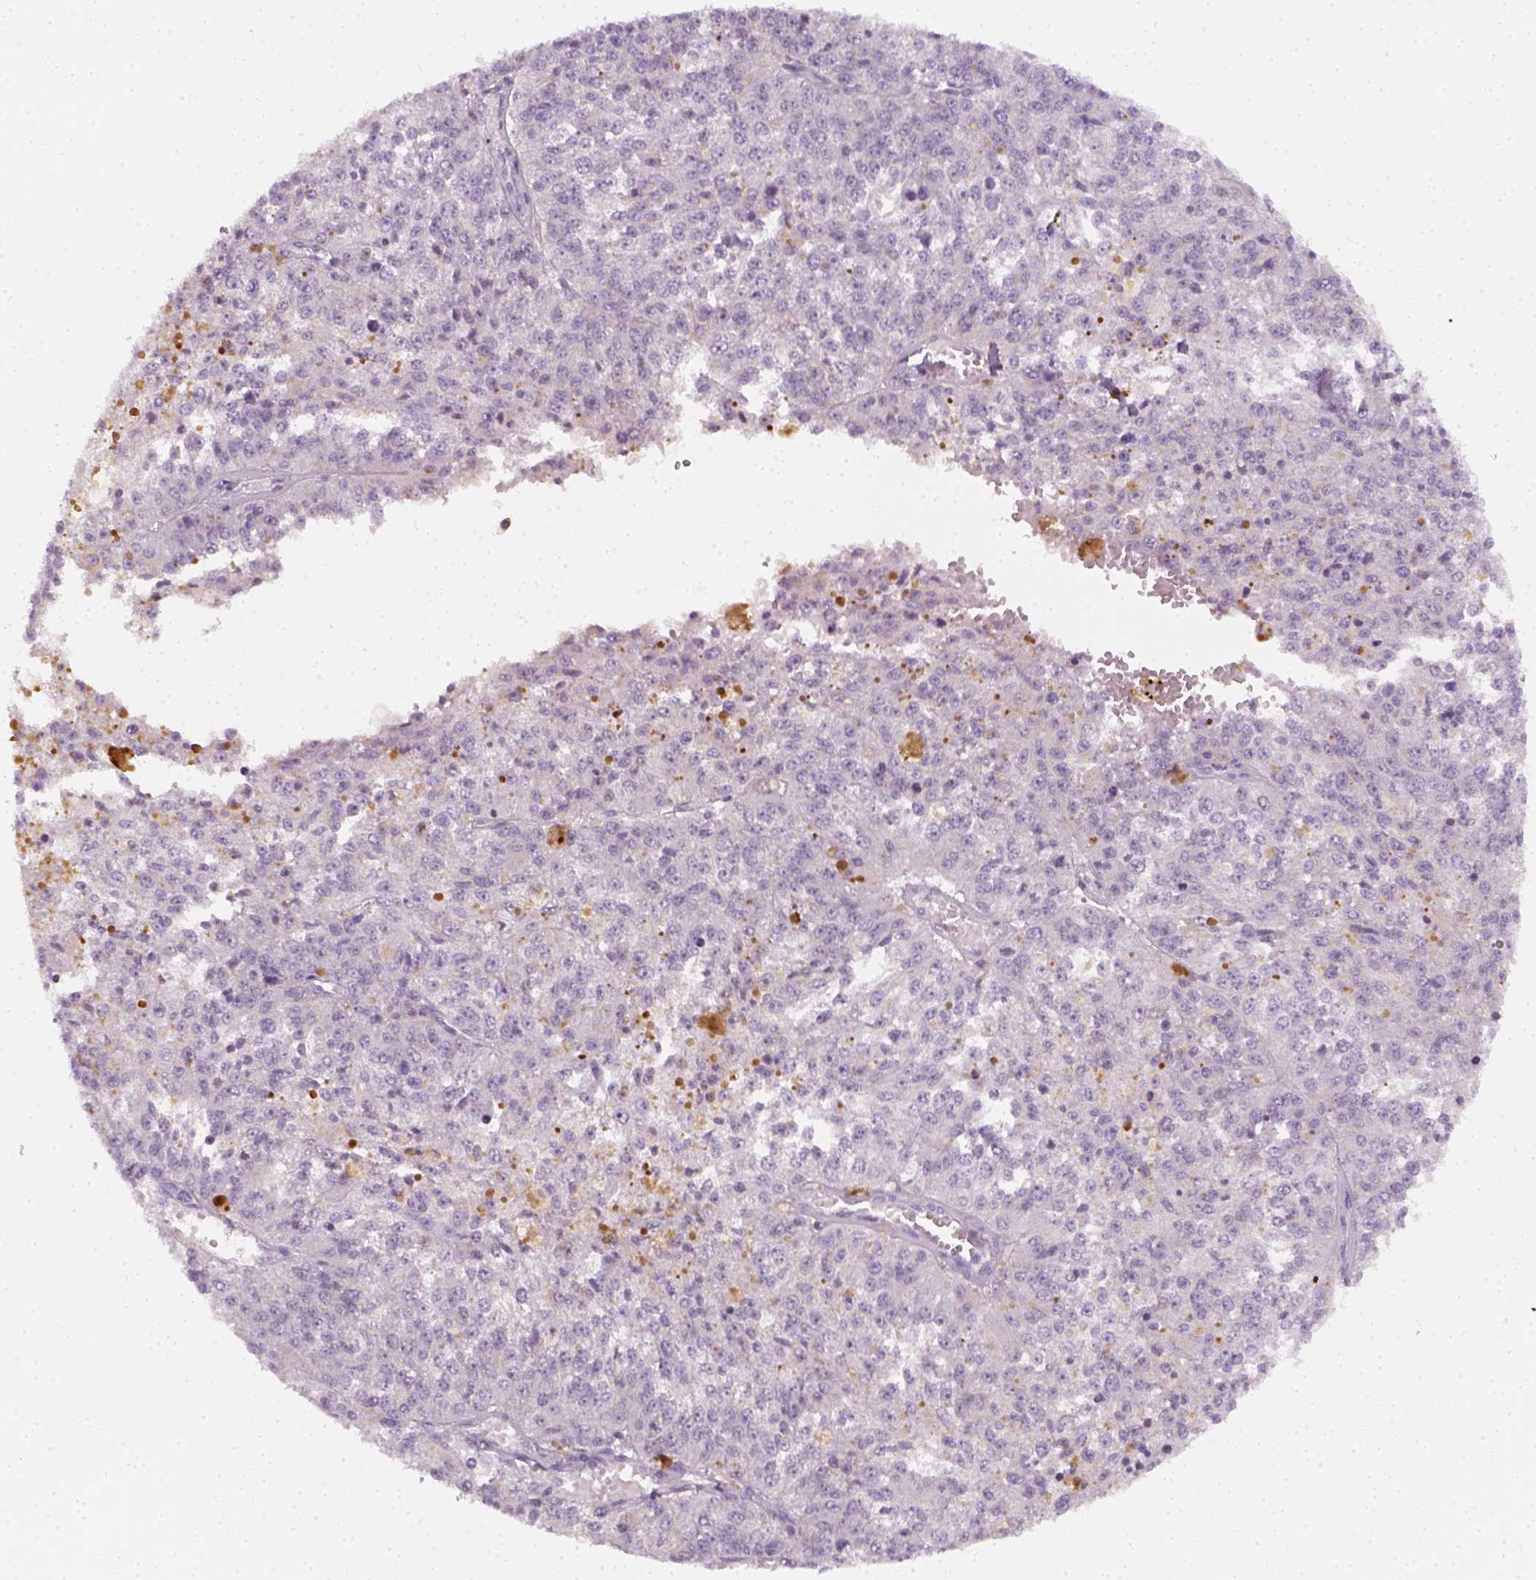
{"staining": {"intensity": "negative", "quantity": "none", "location": "none"}, "tissue": "melanoma", "cell_type": "Tumor cells", "image_type": "cancer", "snomed": [{"axis": "morphology", "description": "Malignant melanoma, Metastatic site"}, {"axis": "topography", "description": "Lymph node"}], "caption": "This histopathology image is of melanoma stained with IHC to label a protein in brown with the nuclei are counter-stained blue. There is no staining in tumor cells. (DAB (3,3'-diaminobenzidine) immunohistochemistry with hematoxylin counter stain).", "gene": "EPHB1", "patient": {"sex": "female", "age": 64}}